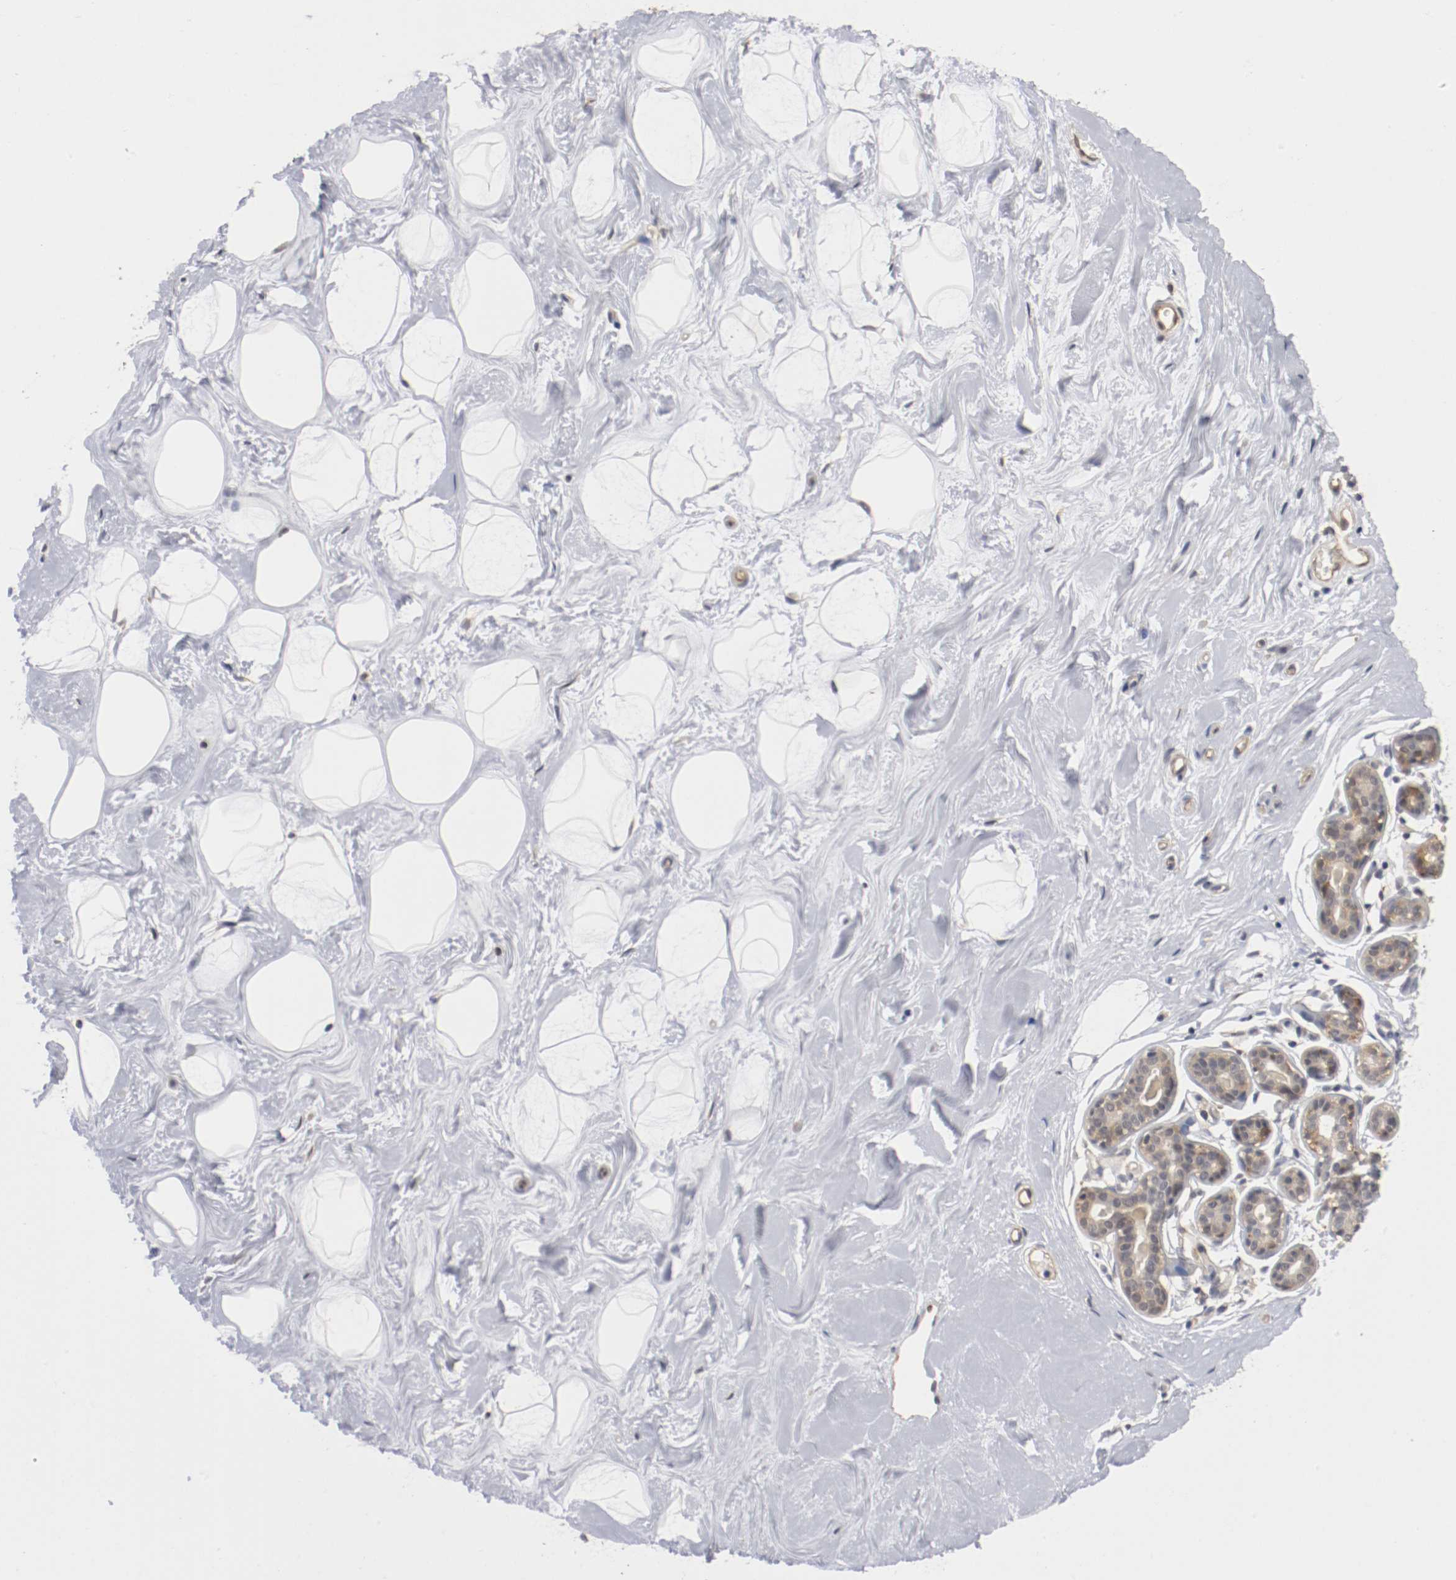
{"staining": {"intensity": "negative", "quantity": "none", "location": "none"}, "tissue": "breast", "cell_type": "Adipocytes", "image_type": "normal", "snomed": [{"axis": "morphology", "description": "Normal tissue, NOS"}, {"axis": "topography", "description": "Breast"}], "caption": "Immunohistochemistry of normal breast reveals no expression in adipocytes.", "gene": "RBM23", "patient": {"sex": "female", "age": 23}}